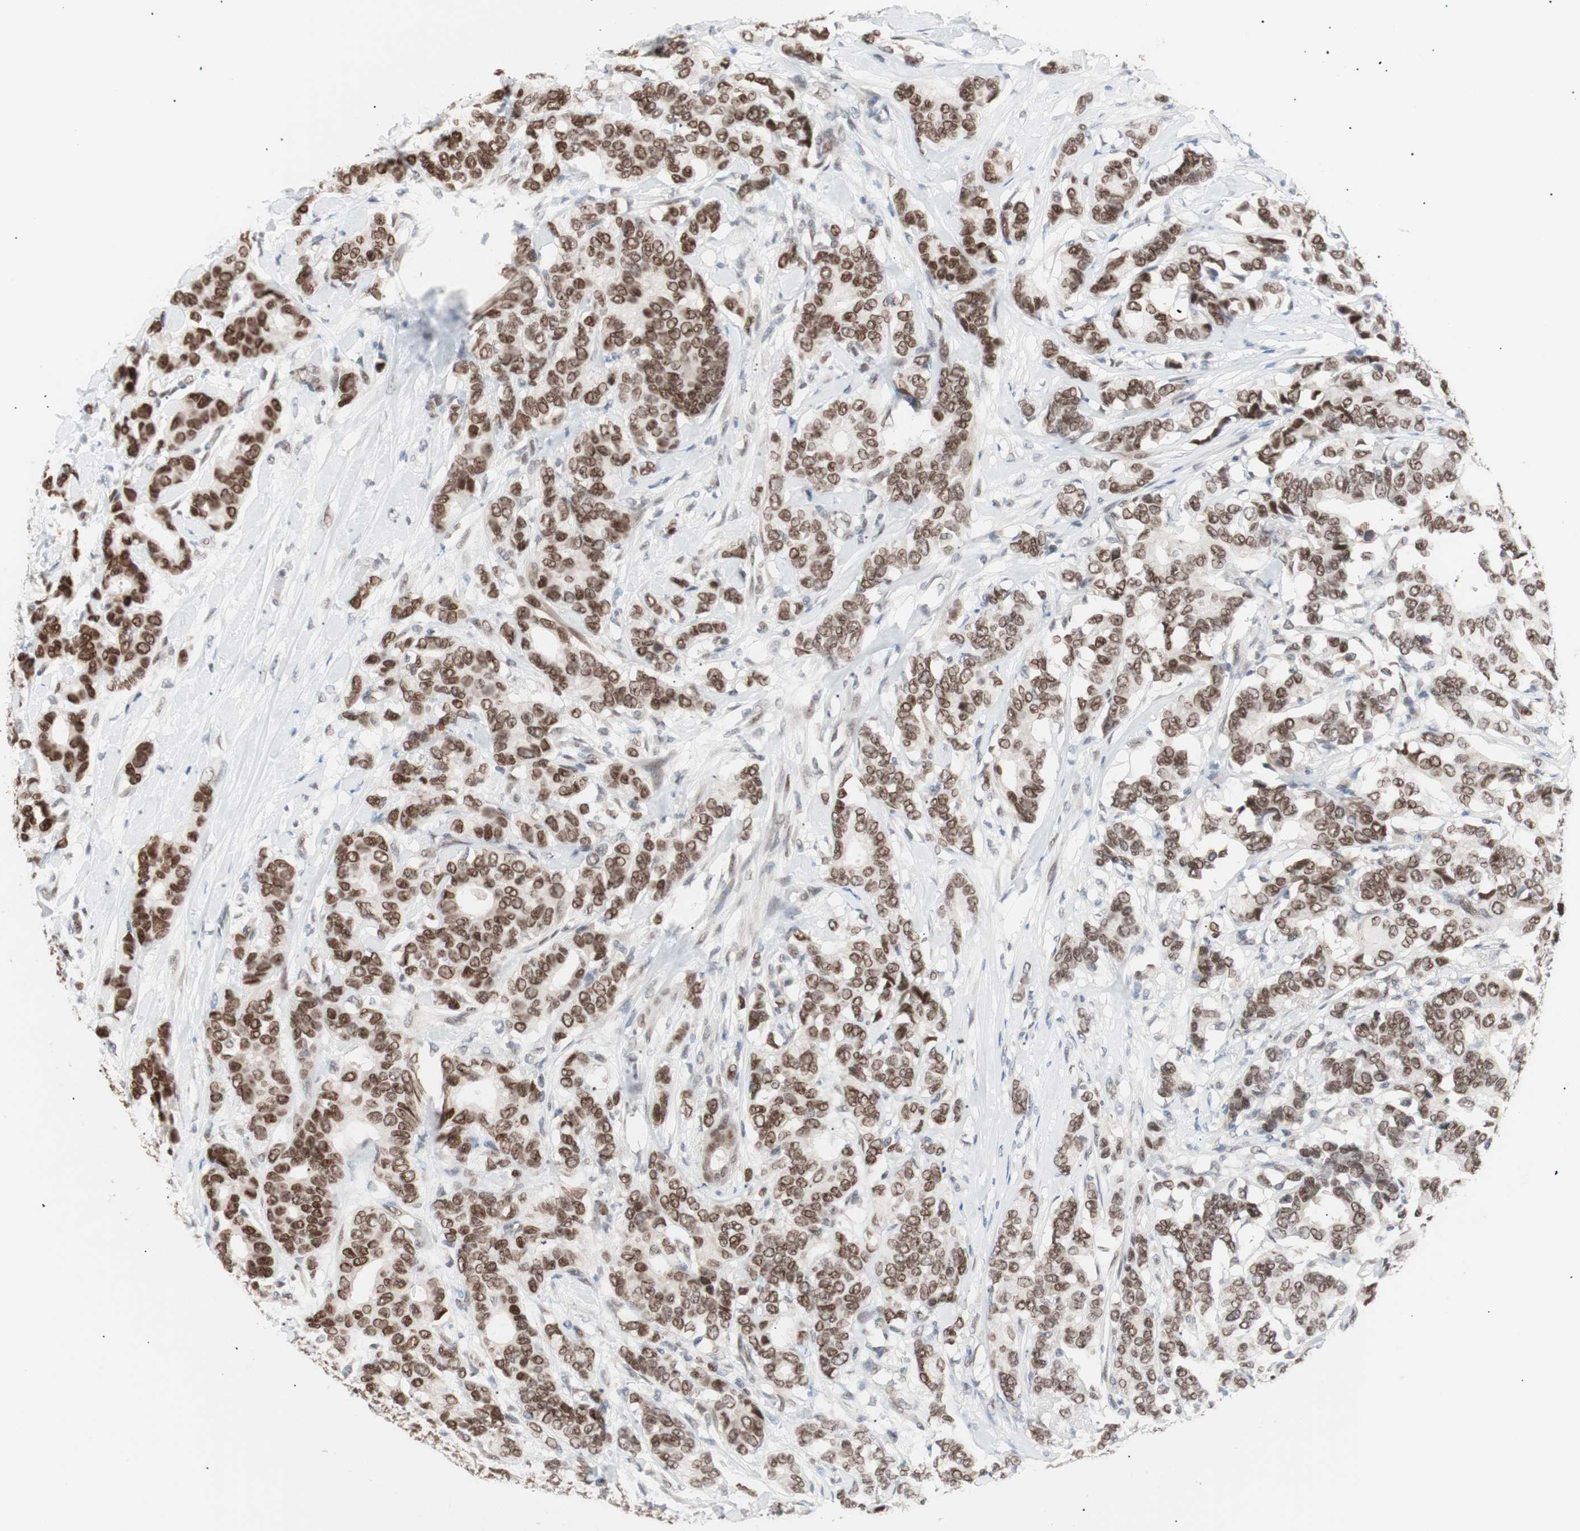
{"staining": {"intensity": "strong", "quantity": ">75%", "location": "nuclear"}, "tissue": "breast cancer", "cell_type": "Tumor cells", "image_type": "cancer", "snomed": [{"axis": "morphology", "description": "Duct carcinoma"}, {"axis": "topography", "description": "Breast"}], "caption": "Immunohistochemical staining of human breast cancer exhibits high levels of strong nuclear protein staining in about >75% of tumor cells.", "gene": "LIG3", "patient": {"sex": "female", "age": 87}}